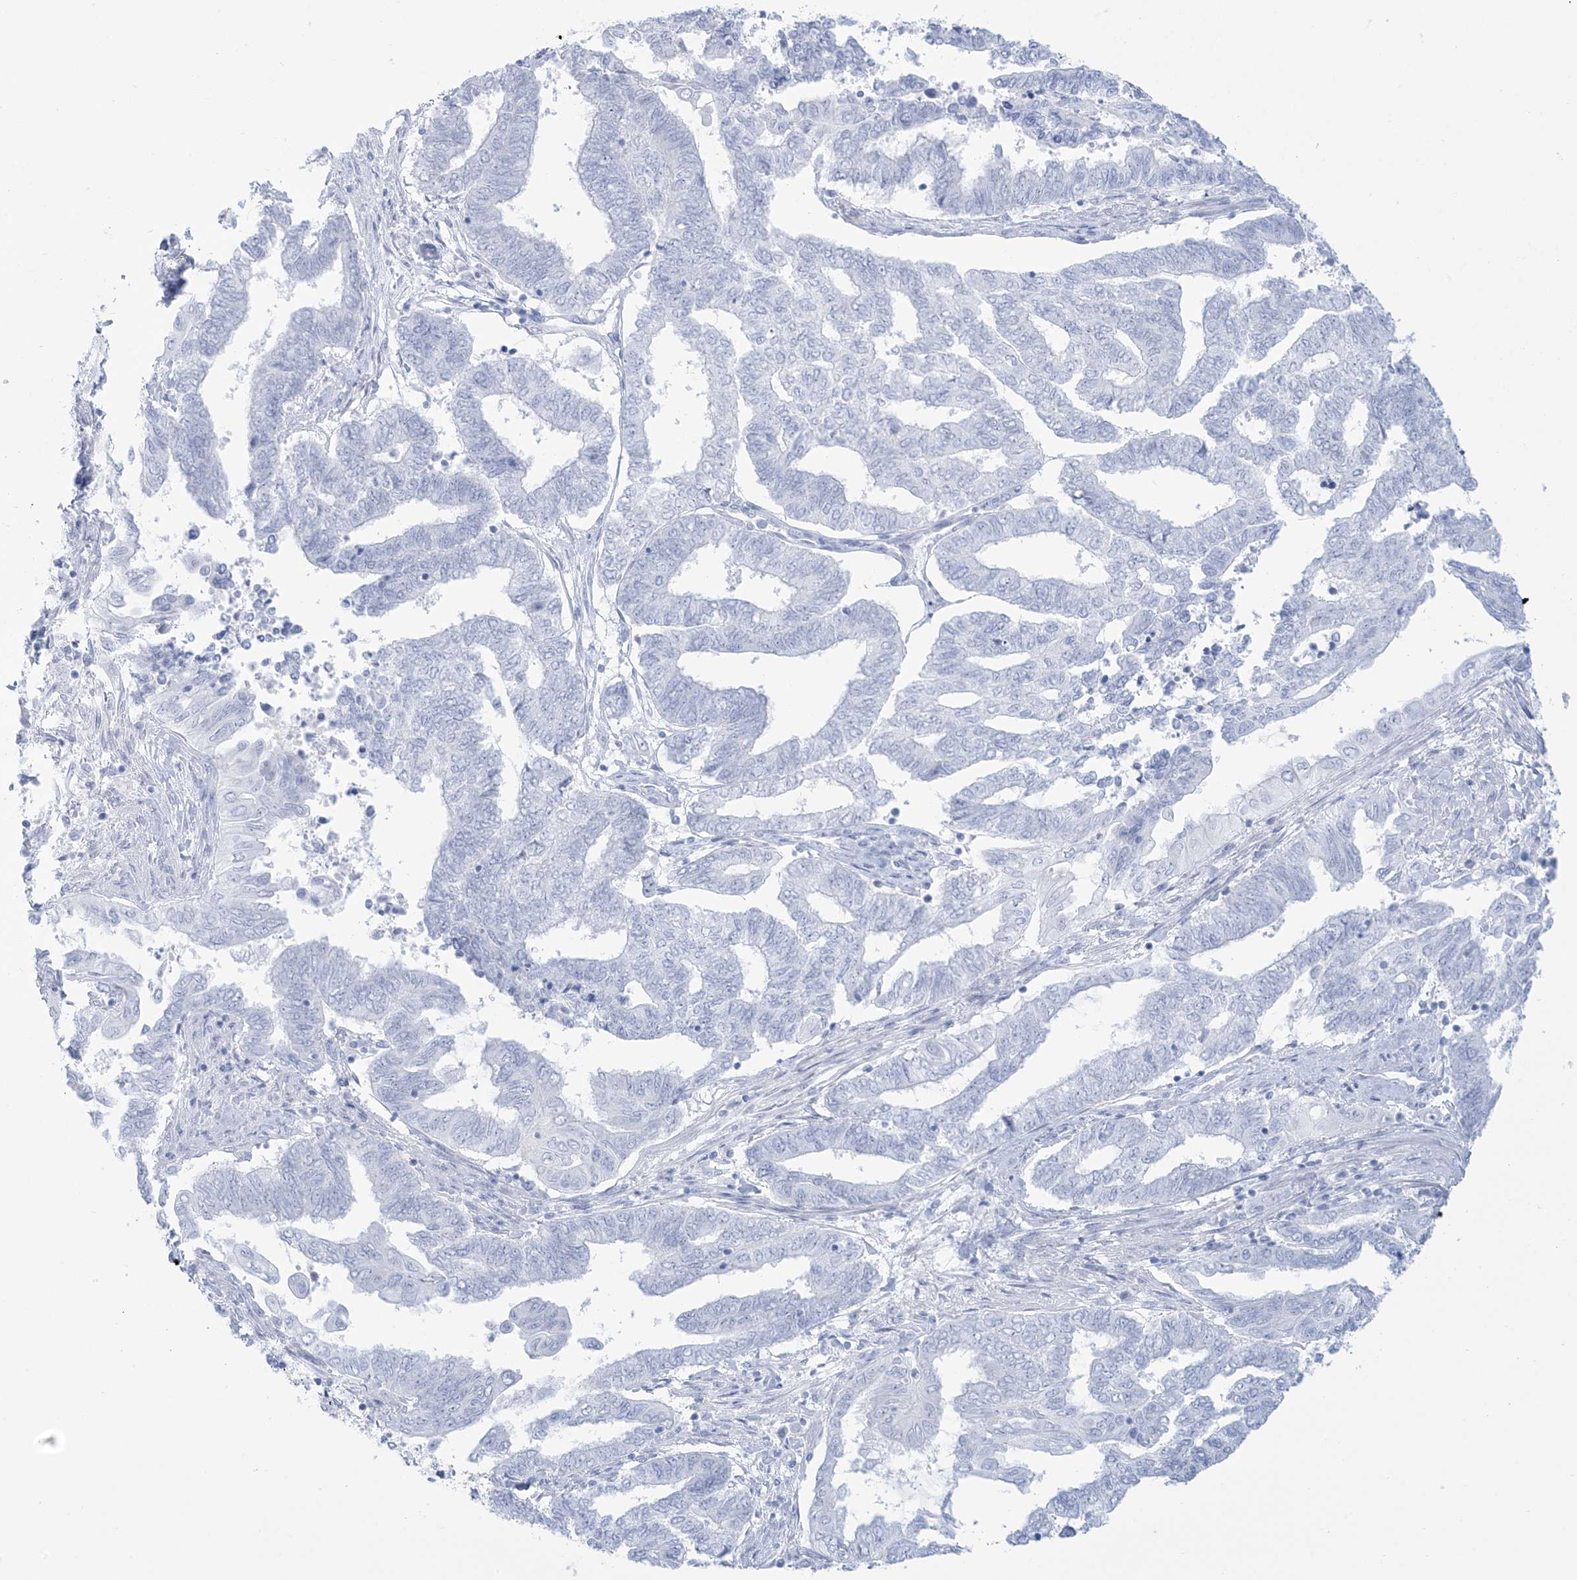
{"staining": {"intensity": "negative", "quantity": "none", "location": "none"}, "tissue": "endometrial cancer", "cell_type": "Tumor cells", "image_type": "cancer", "snomed": [{"axis": "morphology", "description": "Adenocarcinoma, NOS"}, {"axis": "topography", "description": "Uterus"}, {"axis": "topography", "description": "Endometrium"}], "caption": "High magnification brightfield microscopy of endometrial cancer stained with DAB (3,3'-diaminobenzidine) (brown) and counterstained with hematoxylin (blue): tumor cells show no significant expression.", "gene": "AGXT", "patient": {"sex": "female", "age": 70}}